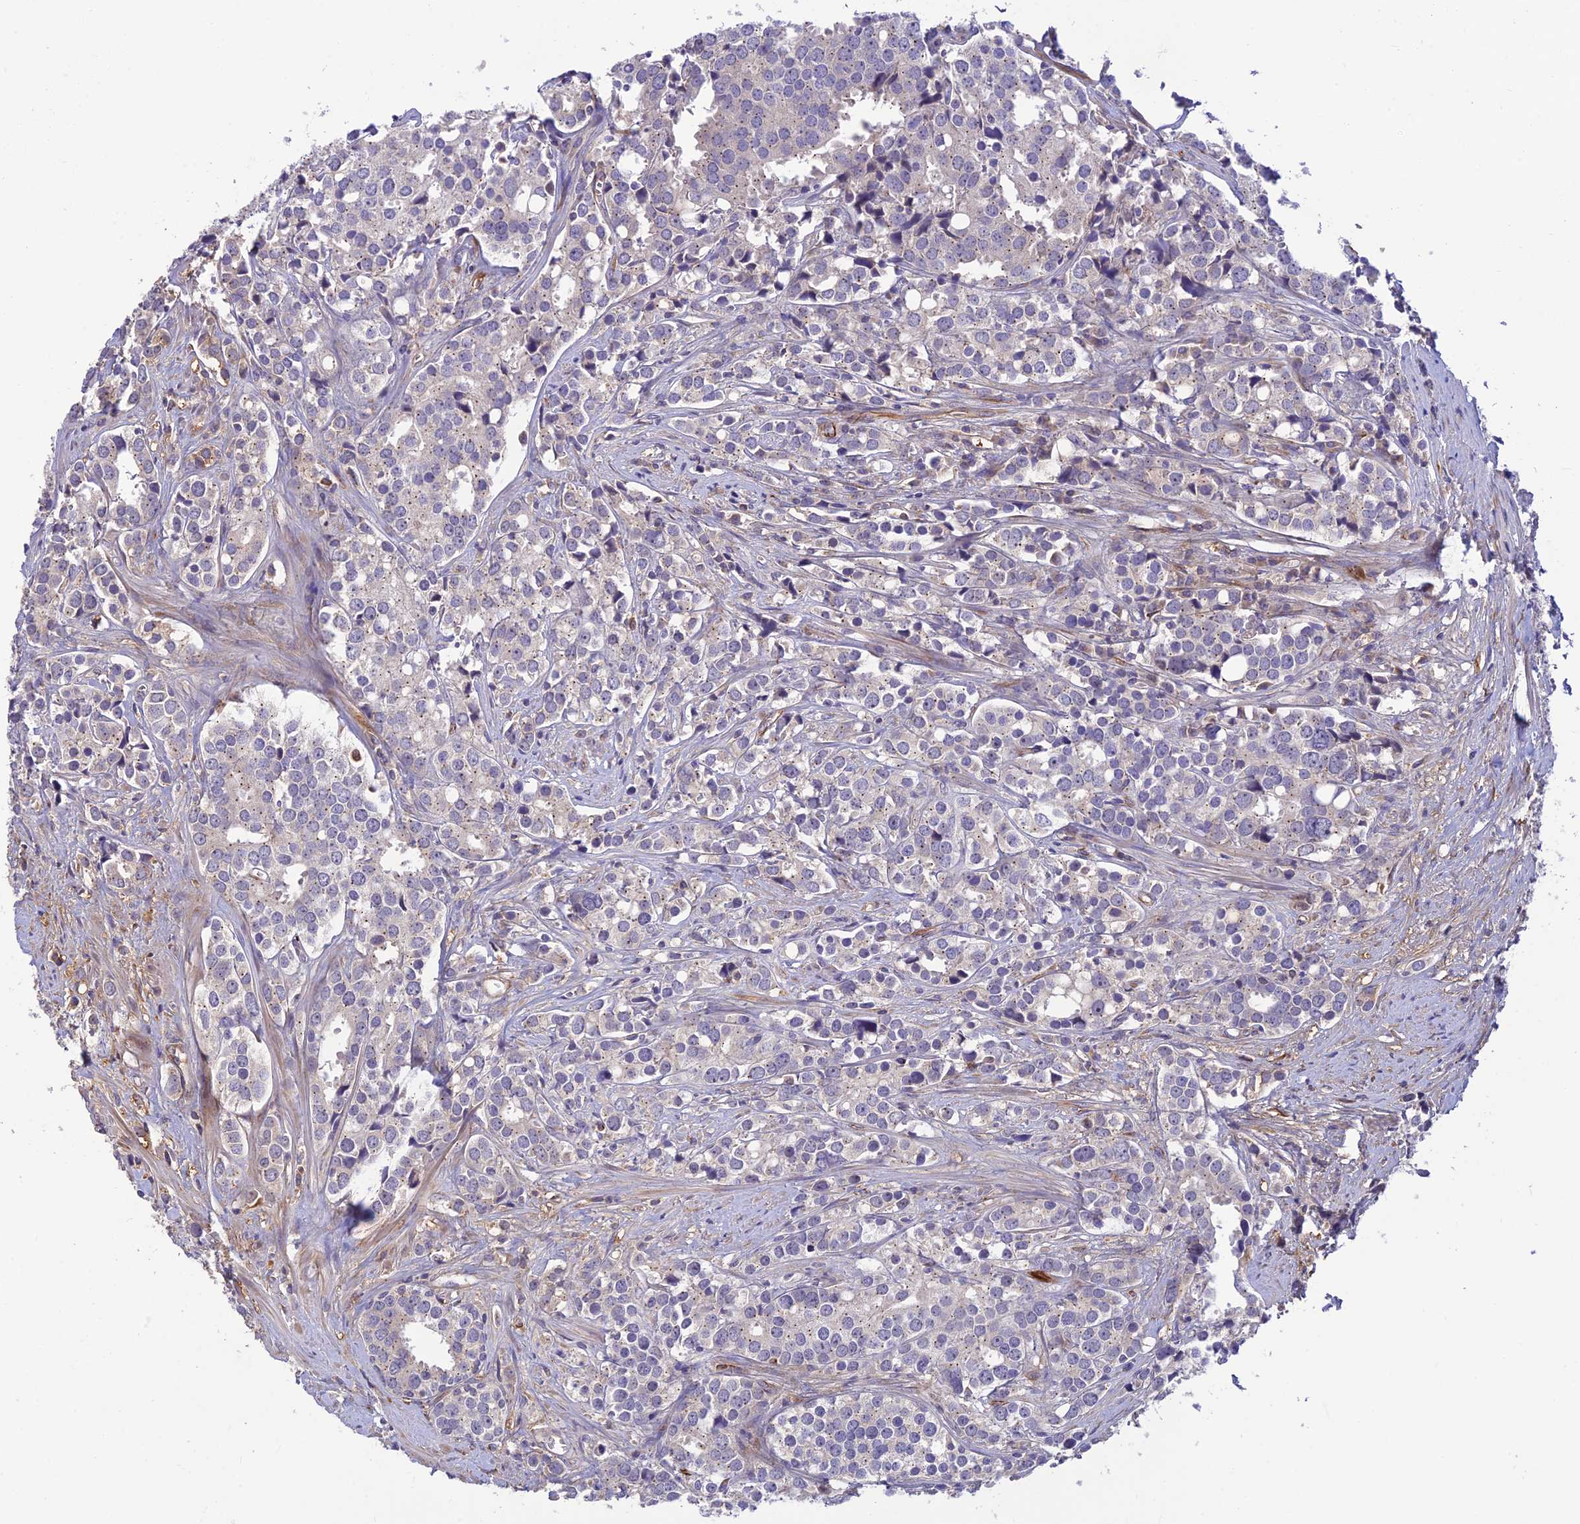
{"staining": {"intensity": "negative", "quantity": "none", "location": "none"}, "tissue": "prostate cancer", "cell_type": "Tumor cells", "image_type": "cancer", "snomed": [{"axis": "morphology", "description": "Adenocarcinoma, High grade"}, {"axis": "topography", "description": "Prostate"}], "caption": "A micrograph of human prostate cancer (high-grade adenocarcinoma) is negative for staining in tumor cells.", "gene": "ST8SIA5", "patient": {"sex": "male", "age": 71}}